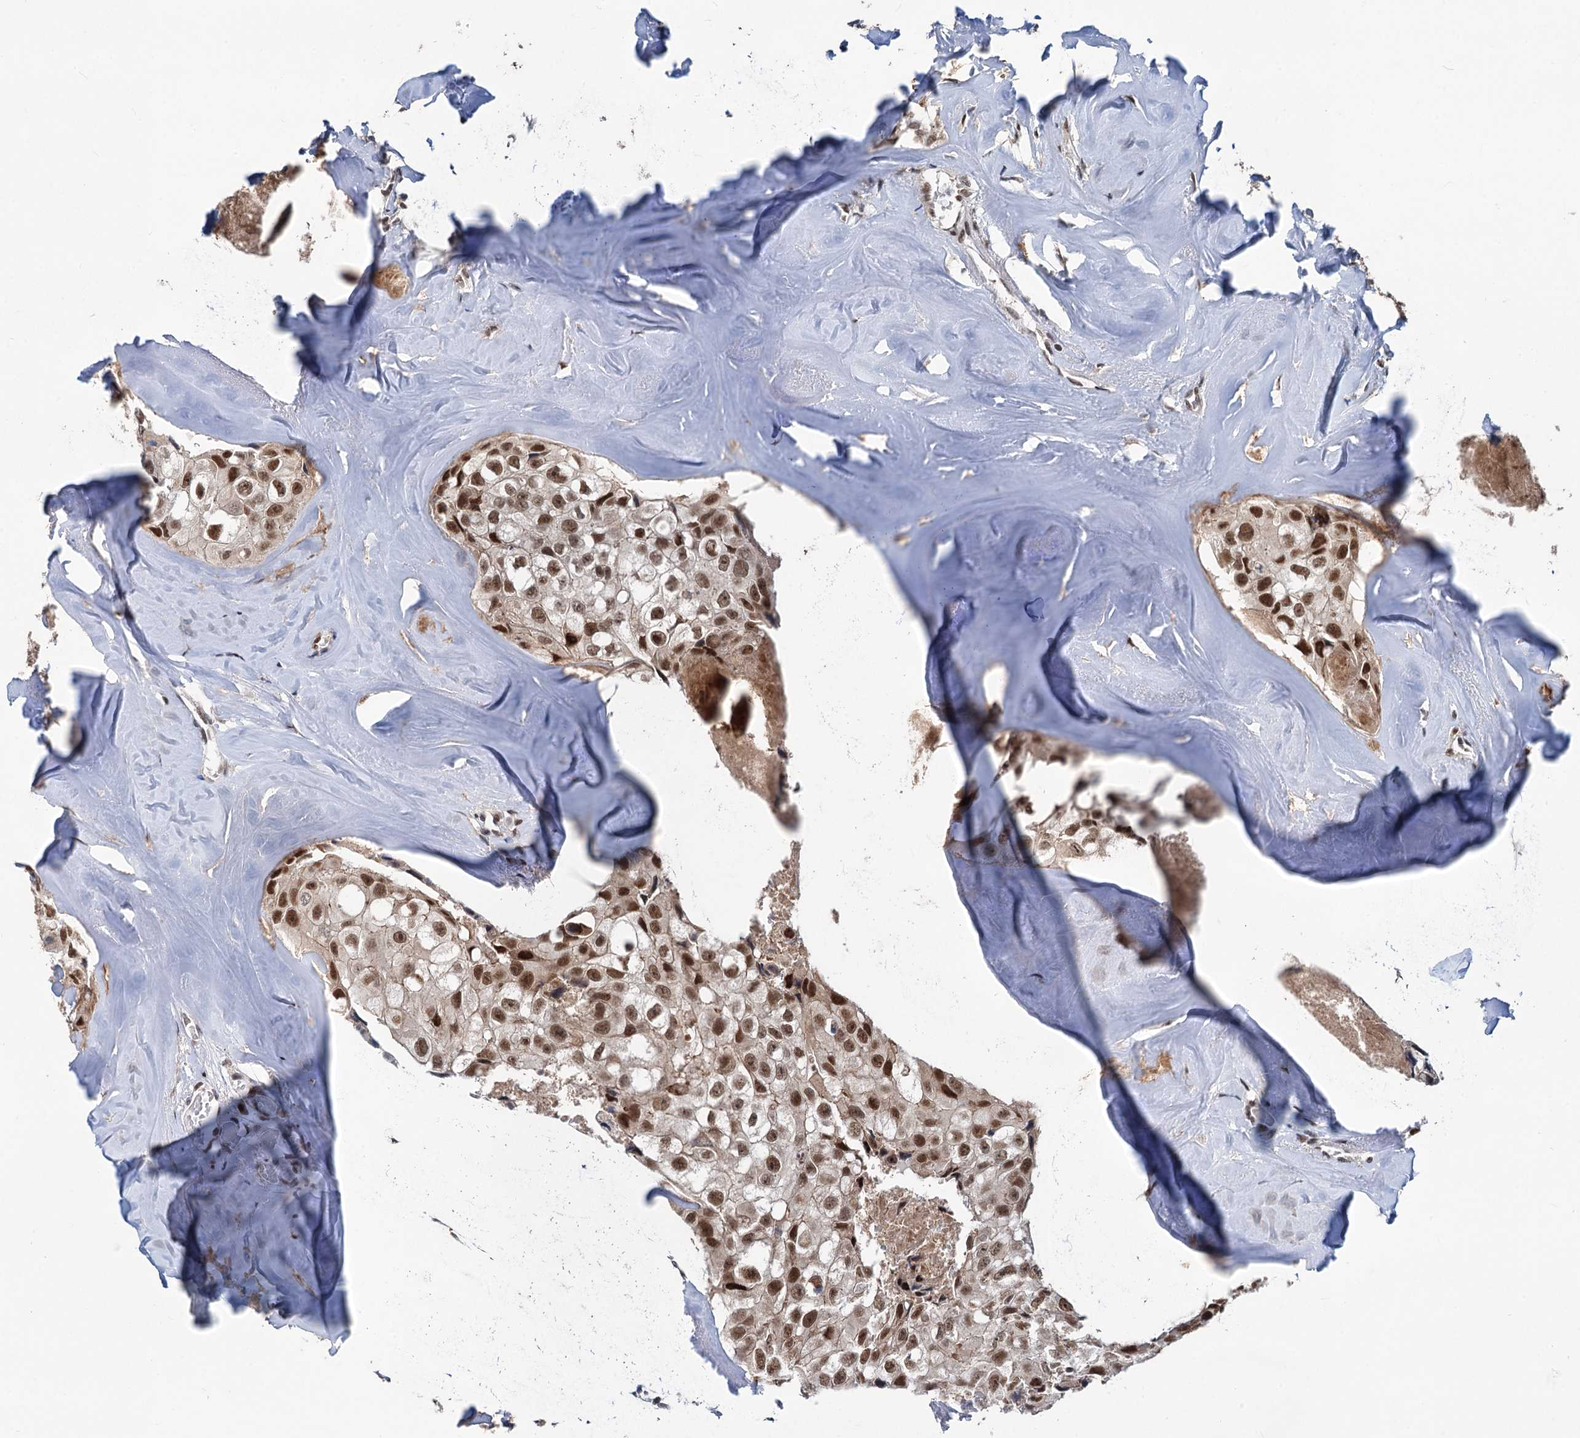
{"staining": {"intensity": "moderate", "quantity": ">75%", "location": "nuclear"}, "tissue": "head and neck cancer", "cell_type": "Tumor cells", "image_type": "cancer", "snomed": [{"axis": "morphology", "description": "Adenocarcinoma, NOS"}, {"axis": "morphology", "description": "Adenocarcinoma, metastatic, NOS"}, {"axis": "topography", "description": "Head-Neck"}], "caption": "A medium amount of moderate nuclear expression is present in about >75% of tumor cells in head and neck metastatic adenocarcinoma tissue.", "gene": "PHF8", "patient": {"sex": "male", "age": 75}}